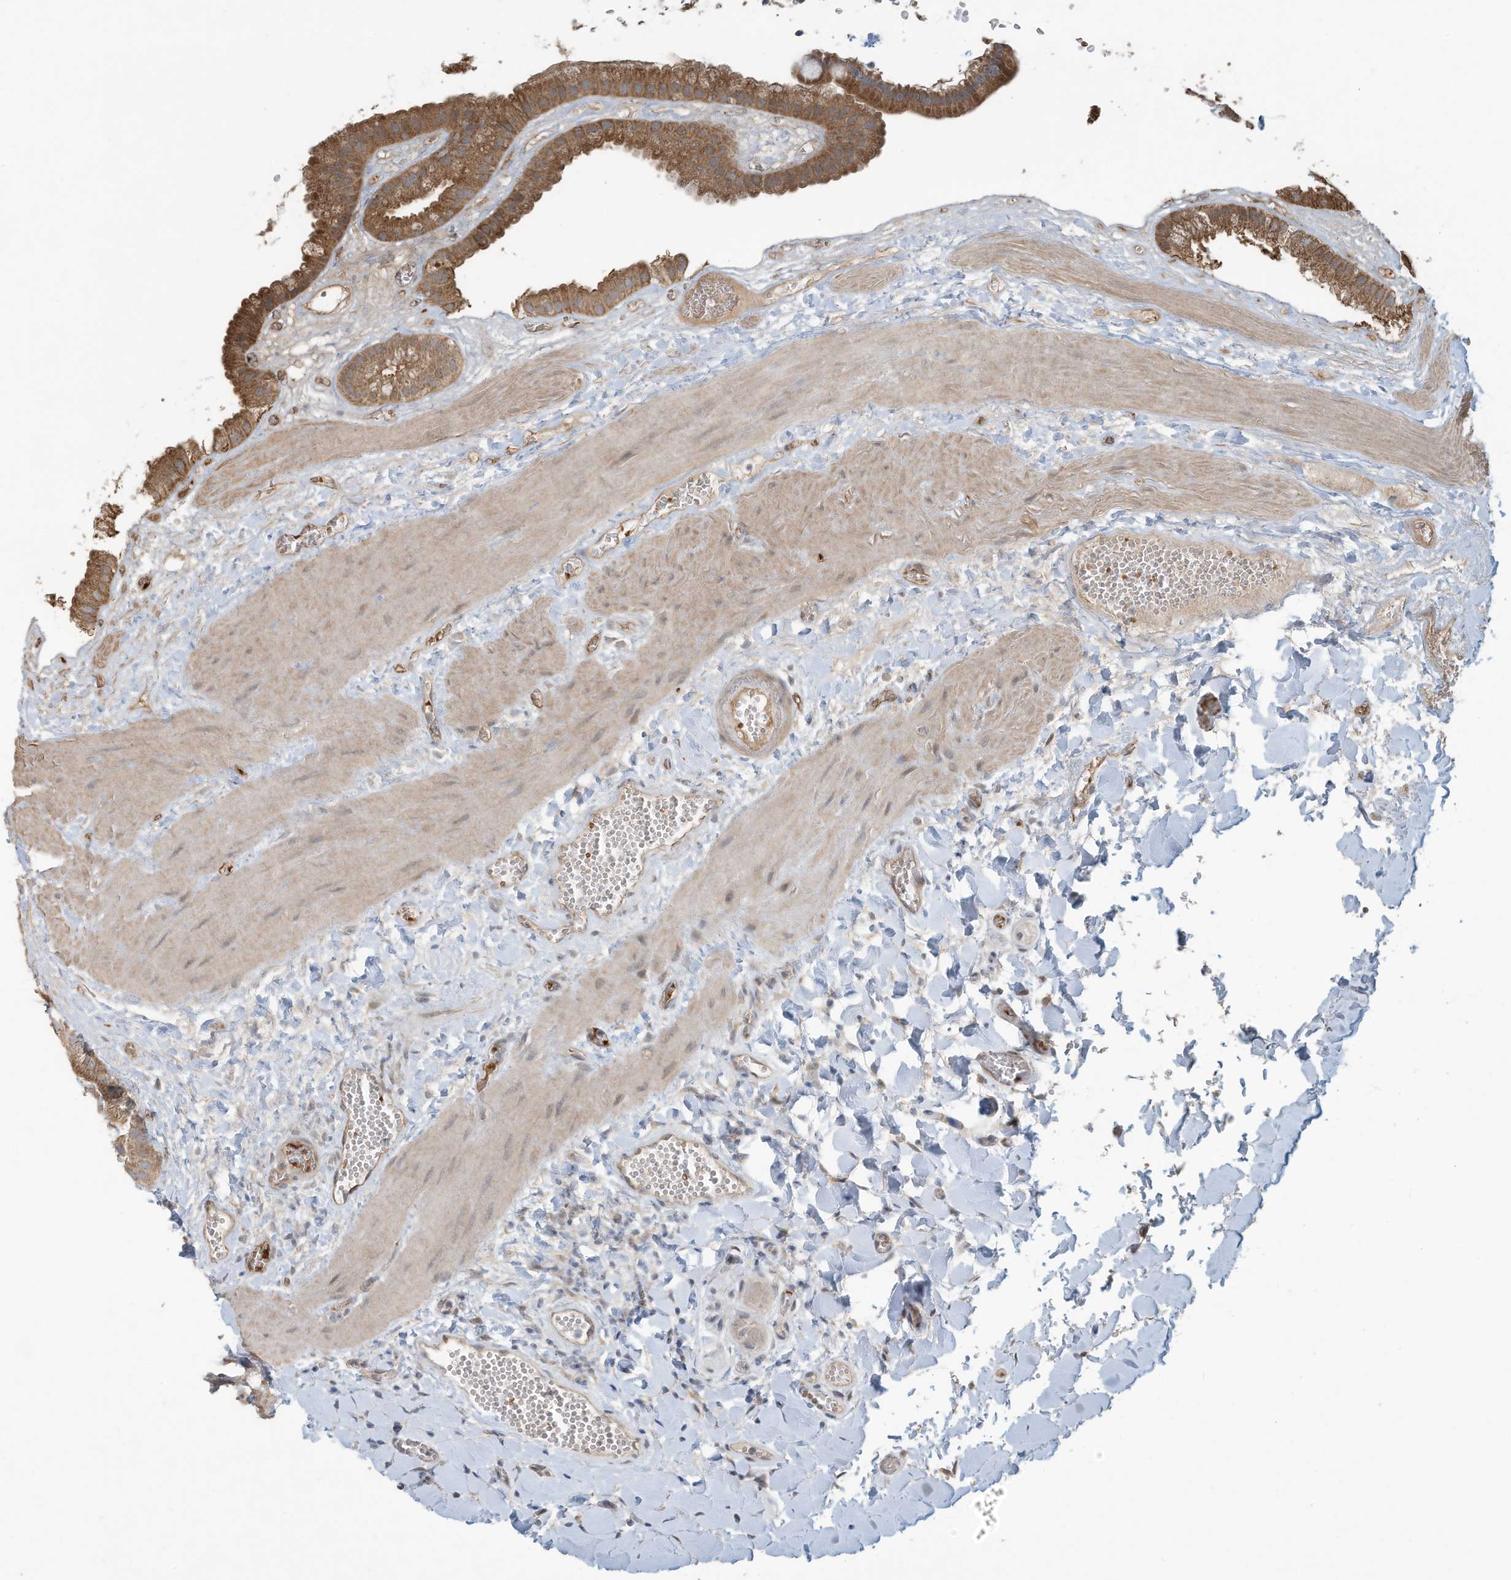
{"staining": {"intensity": "moderate", "quantity": ">75%", "location": "cytoplasmic/membranous"}, "tissue": "gallbladder", "cell_type": "Glandular cells", "image_type": "normal", "snomed": [{"axis": "morphology", "description": "Normal tissue, NOS"}, {"axis": "topography", "description": "Gallbladder"}], "caption": "Immunohistochemistry (IHC) micrograph of unremarkable human gallbladder stained for a protein (brown), which shows medium levels of moderate cytoplasmic/membranous expression in about >75% of glandular cells.", "gene": "ERI2", "patient": {"sex": "male", "age": 55}}